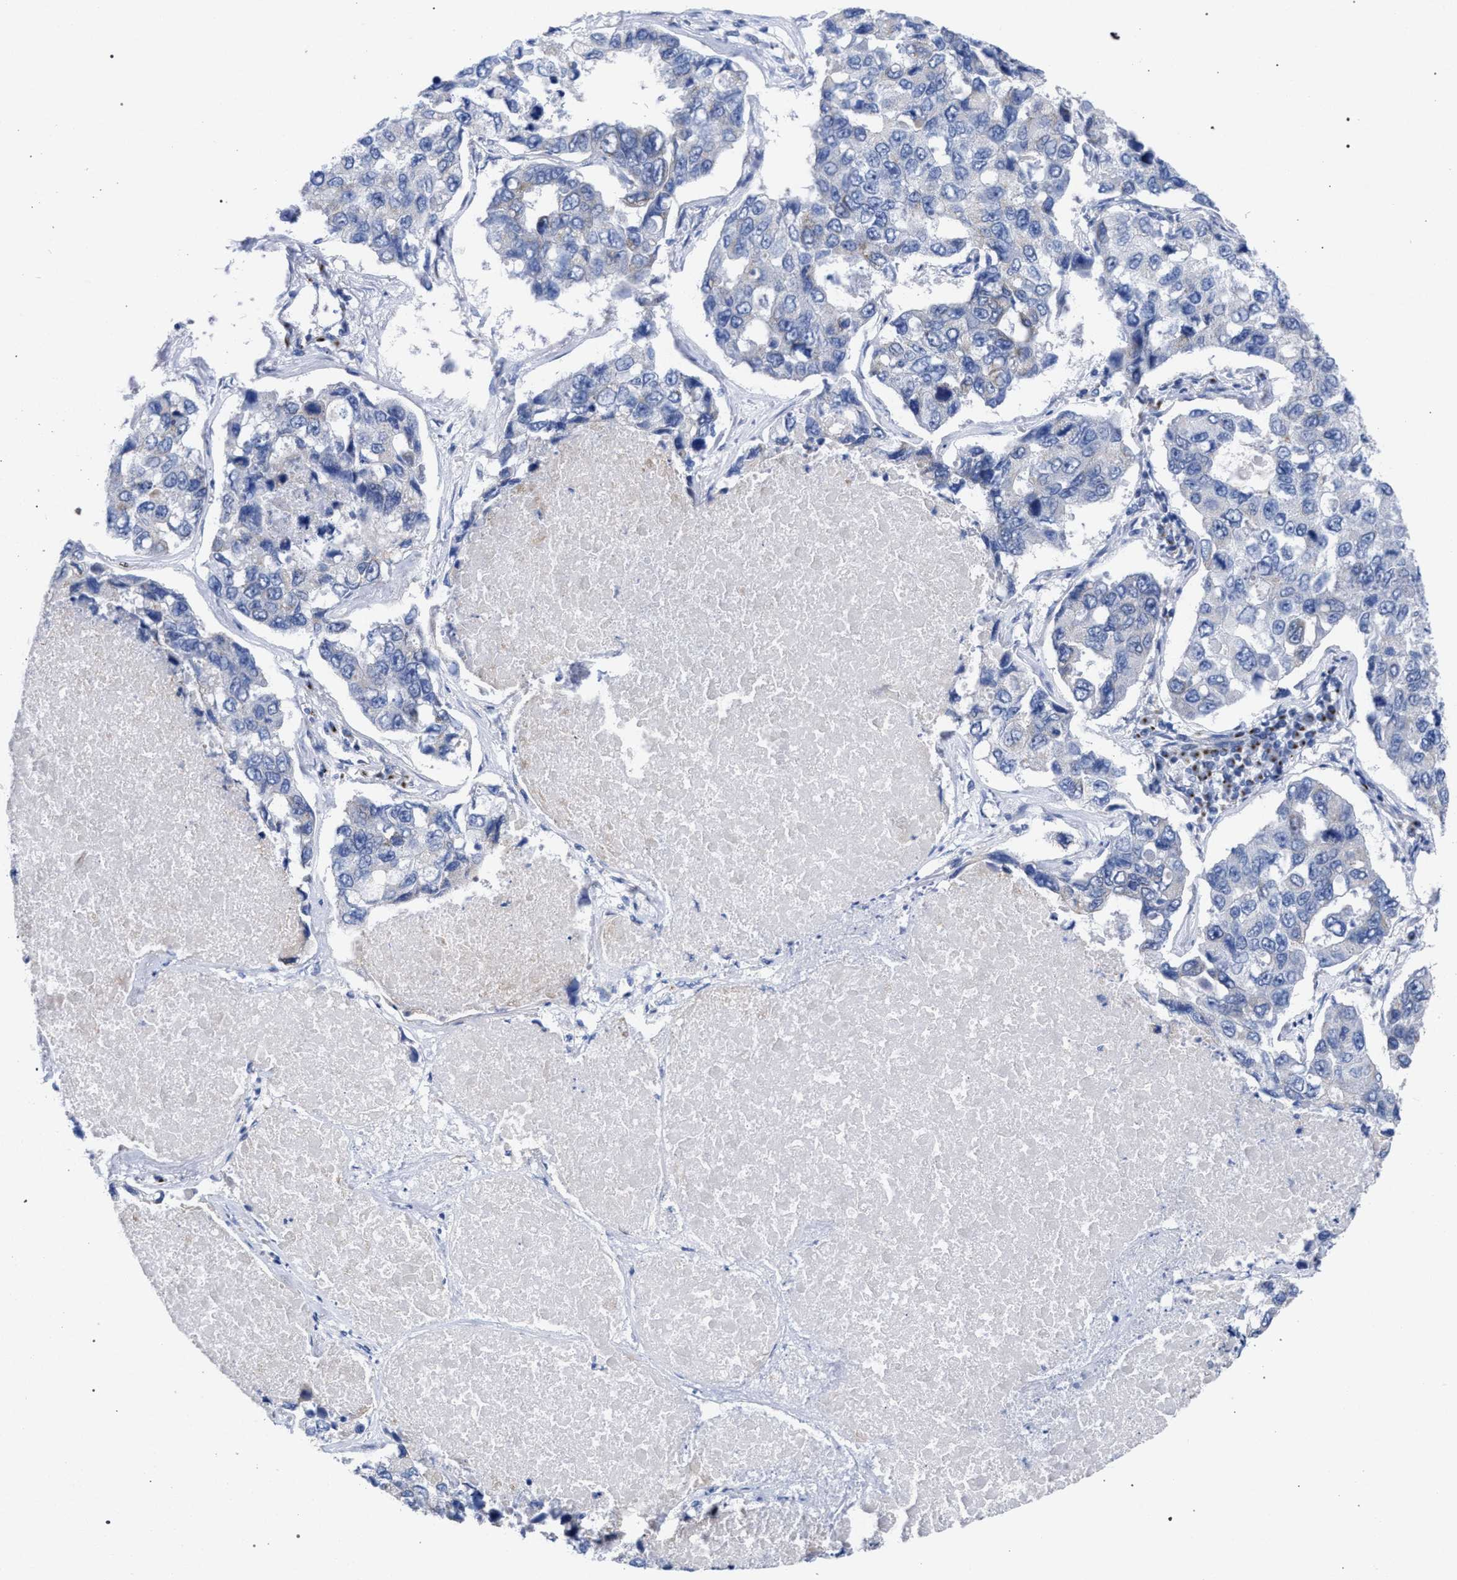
{"staining": {"intensity": "negative", "quantity": "none", "location": "none"}, "tissue": "lung cancer", "cell_type": "Tumor cells", "image_type": "cancer", "snomed": [{"axis": "morphology", "description": "Adenocarcinoma, NOS"}, {"axis": "topography", "description": "Lung"}], "caption": "The image exhibits no staining of tumor cells in adenocarcinoma (lung).", "gene": "GOLGA2", "patient": {"sex": "male", "age": 64}}